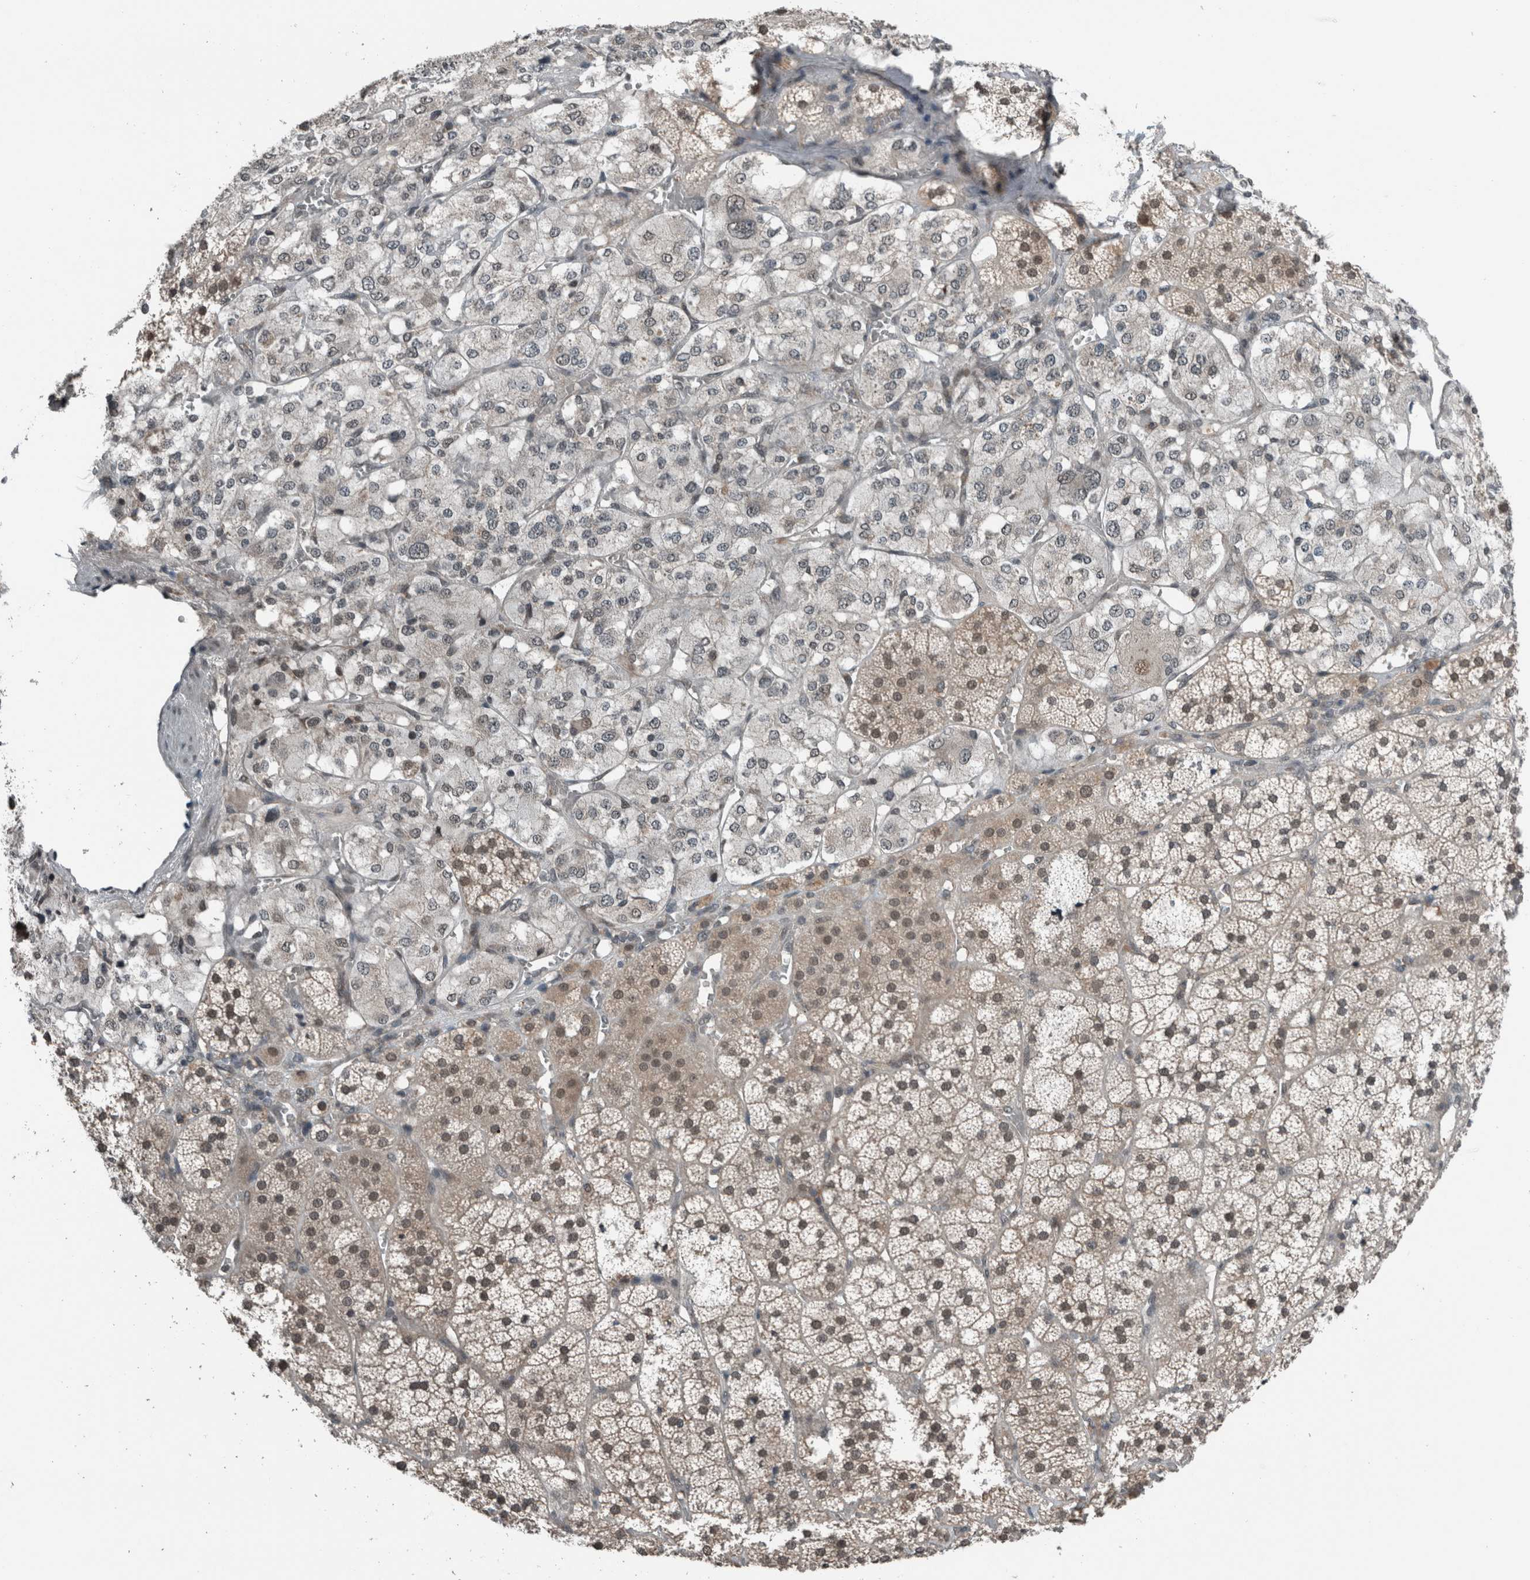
{"staining": {"intensity": "moderate", "quantity": "25%-75%", "location": "nuclear"}, "tissue": "adrenal gland", "cell_type": "Glandular cells", "image_type": "normal", "snomed": [{"axis": "morphology", "description": "Normal tissue, NOS"}, {"axis": "topography", "description": "Adrenal gland"}], "caption": "Immunohistochemical staining of normal adrenal gland reveals moderate nuclear protein expression in approximately 25%-75% of glandular cells.", "gene": "SPAG7", "patient": {"sex": "female", "age": 44}}